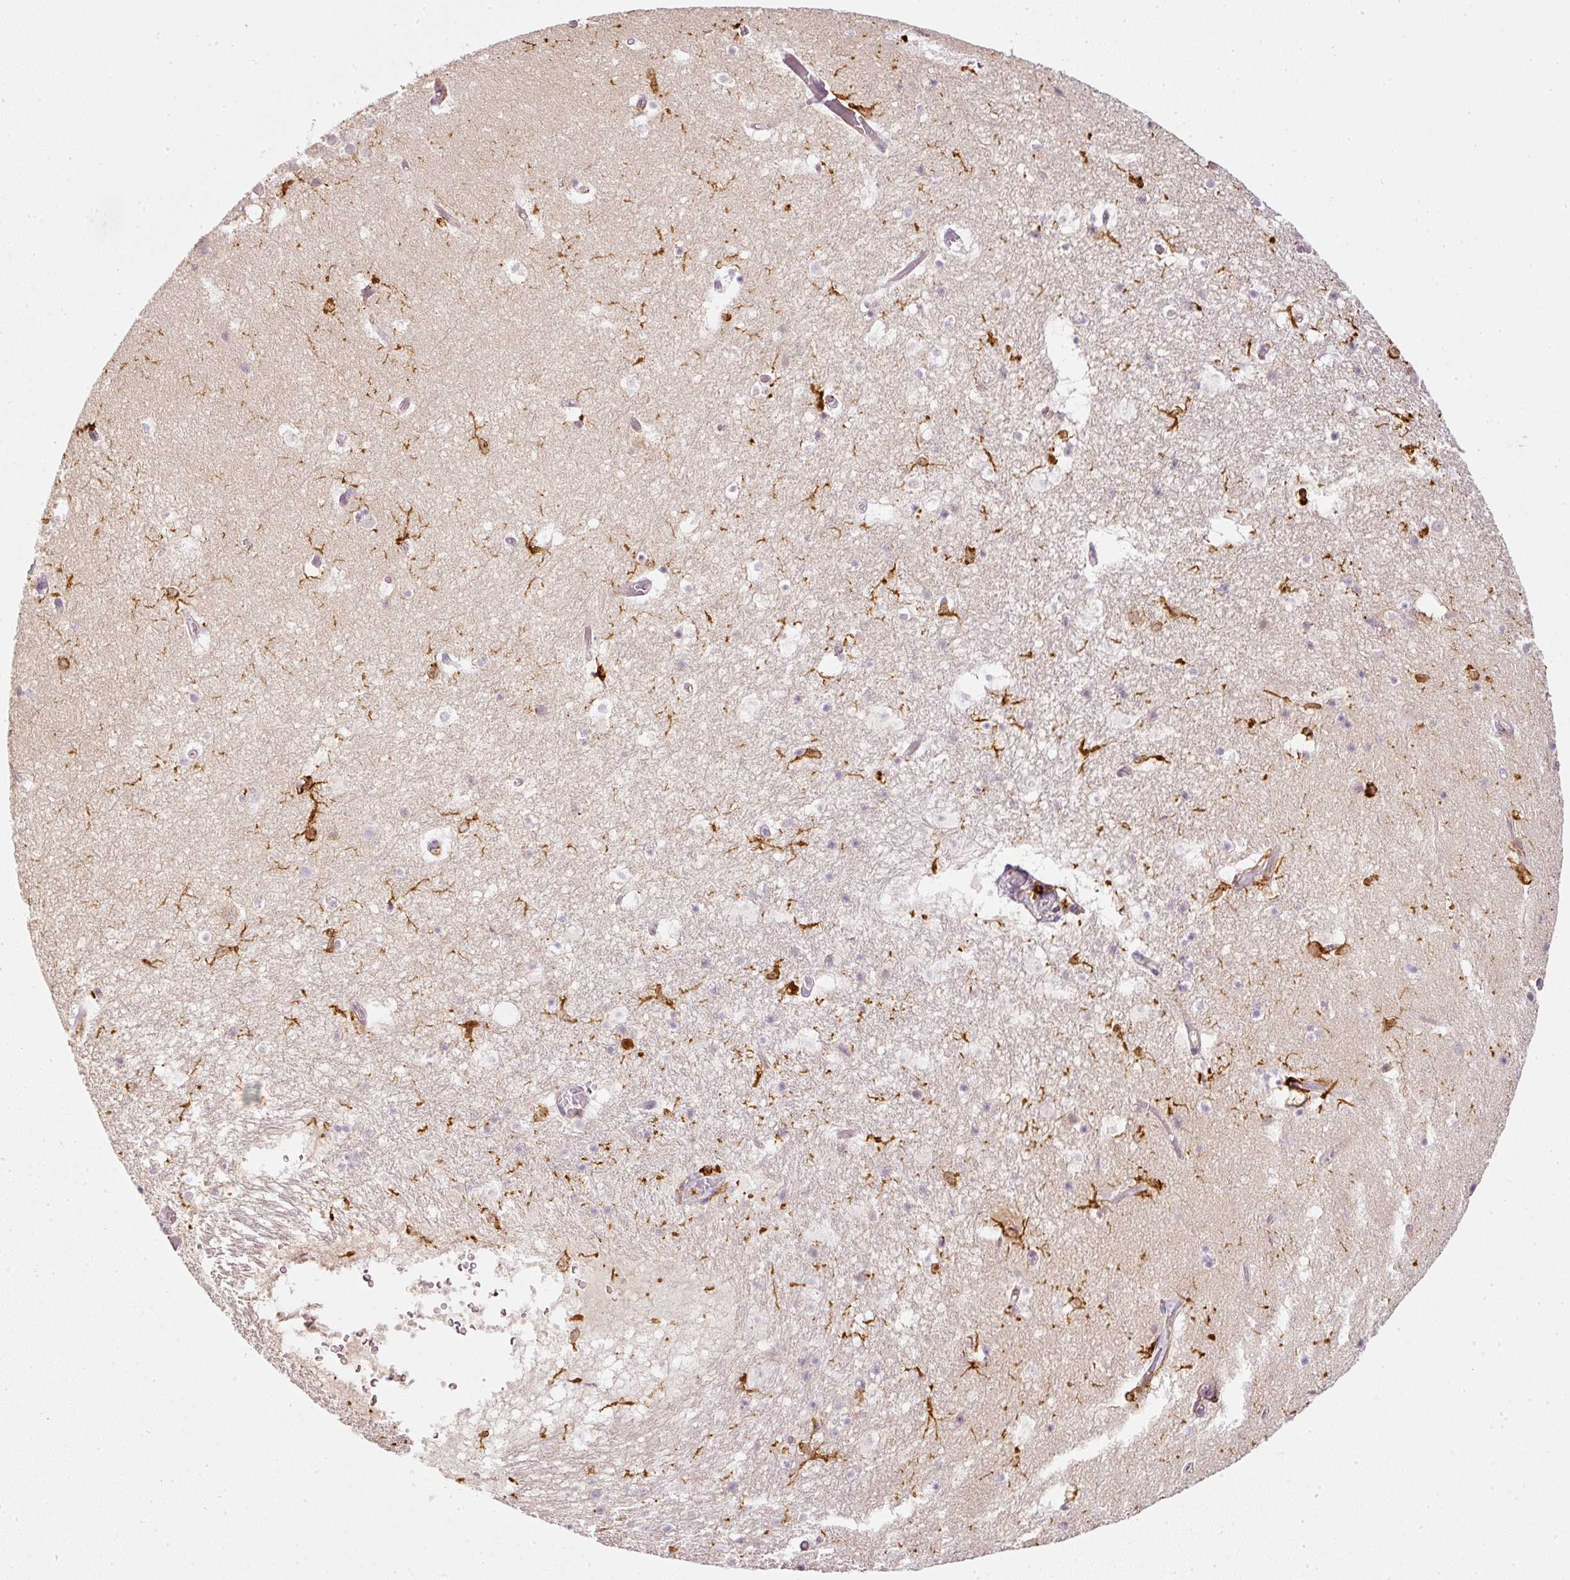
{"staining": {"intensity": "strong", "quantity": "<25%", "location": "cytoplasmic/membranous"}, "tissue": "hippocampus", "cell_type": "Glial cells", "image_type": "normal", "snomed": [{"axis": "morphology", "description": "Normal tissue, NOS"}, {"axis": "topography", "description": "Hippocampus"}], "caption": "Strong cytoplasmic/membranous expression for a protein is present in about <25% of glial cells of benign hippocampus using IHC.", "gene": "EVL", "patient": {"sex": "female", "age": 52}}